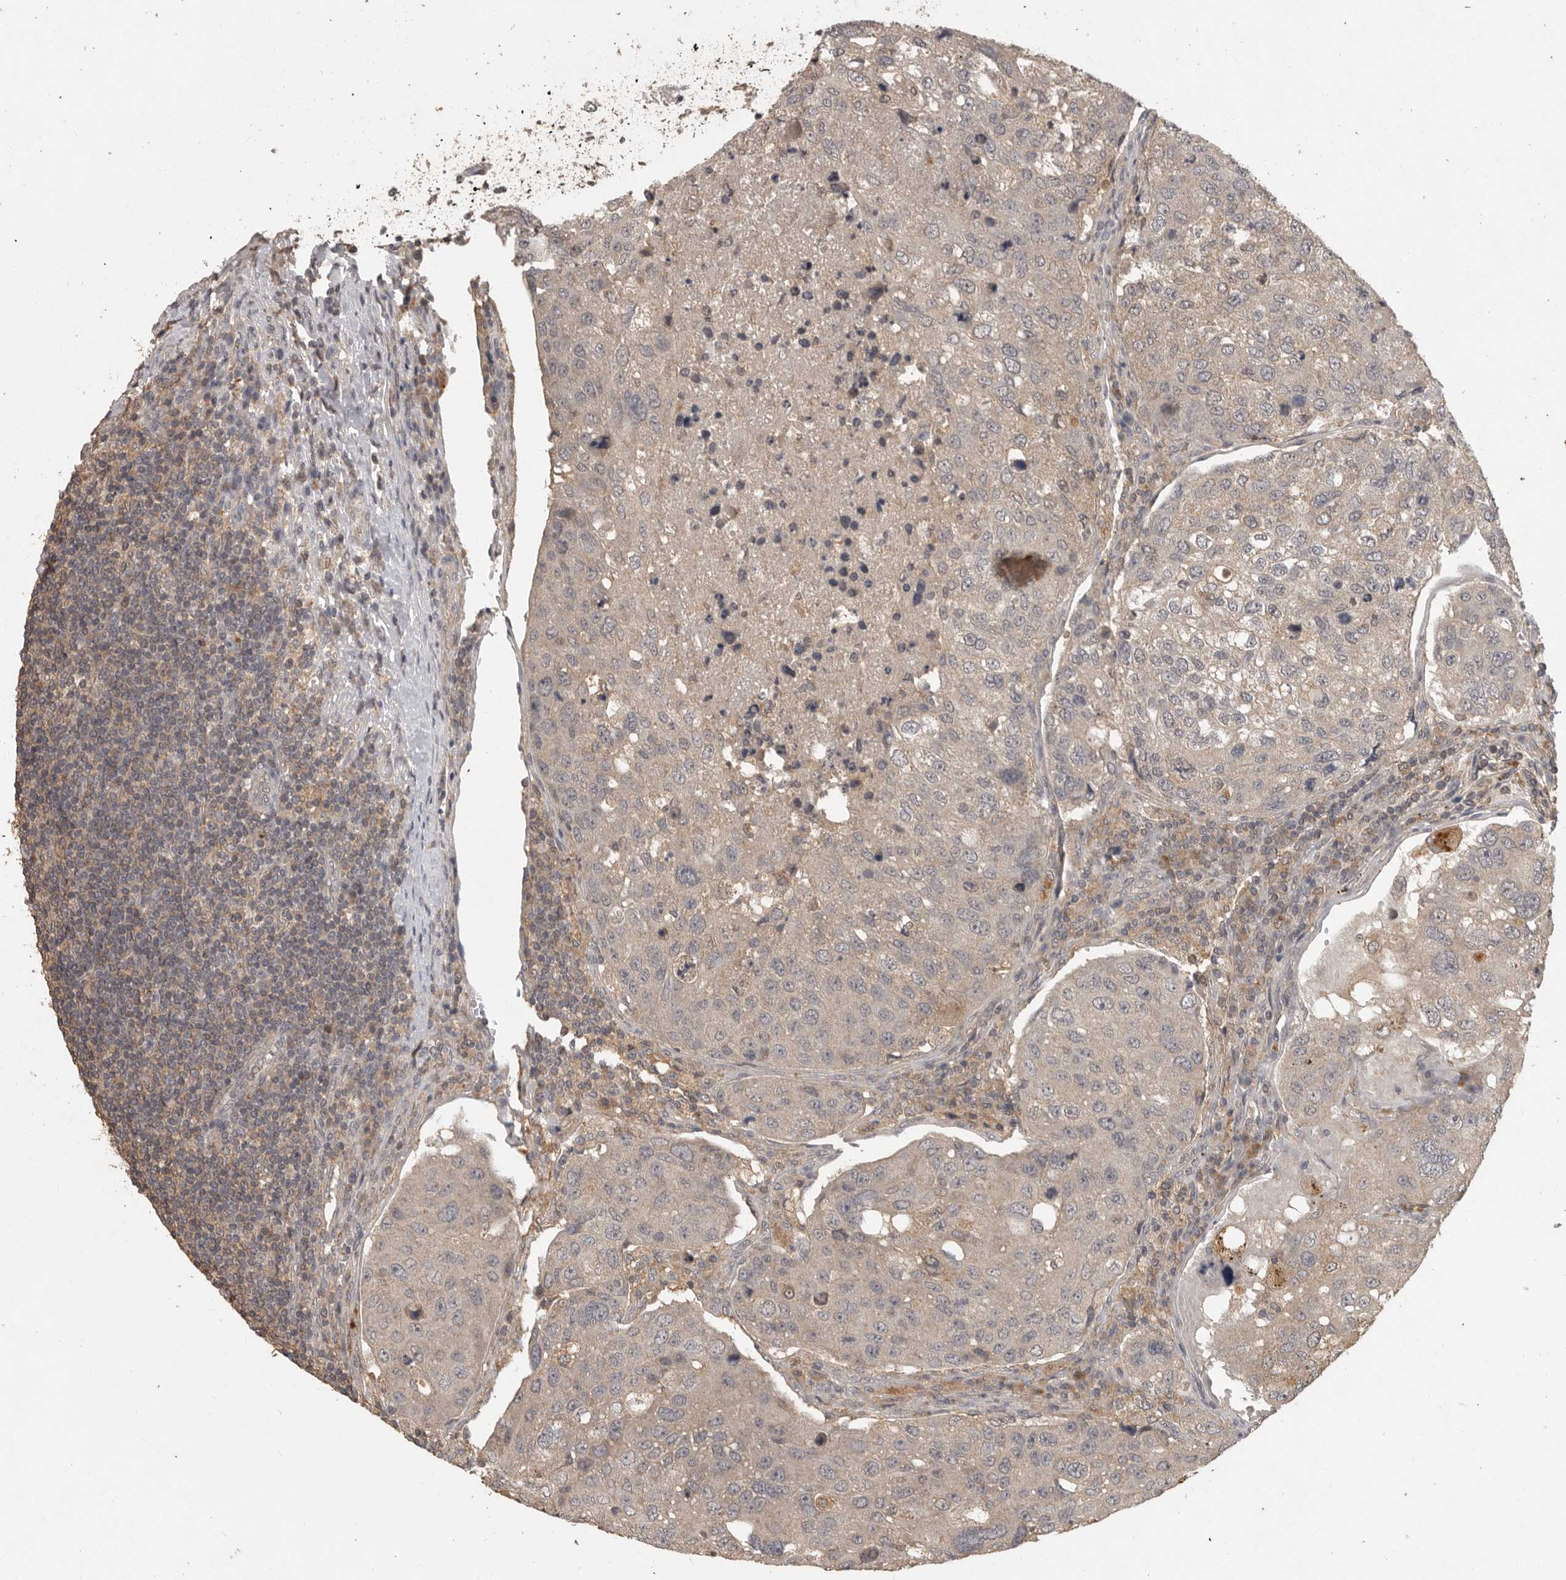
{"staining": {"intensity": "weak", "quantity": "<25%", "location": "cytoplasmic/membranous"}, "tissue": "urothelial cancer", "cell_type": "Tumor cells", "image_type": "cancer", "snomed": [{"axis": "morphology", "description": "Urothelial carcinoma, High grade"}, {"axis": "topography", "description": "Lymph node"}, {"axis": "topography", "description": "Urinary bladder"}], "caption": "The photomicrograph shows no significant positivity in tumor cells of urothelial carcinoma (high-grade). (DAB (3,3'-diaminobenzidine) immunohistochemistry (IHC) with hematoxylin counter stain).", "gene": "ADAMTS4", "patient": {"sex": "male", "age": 51}}